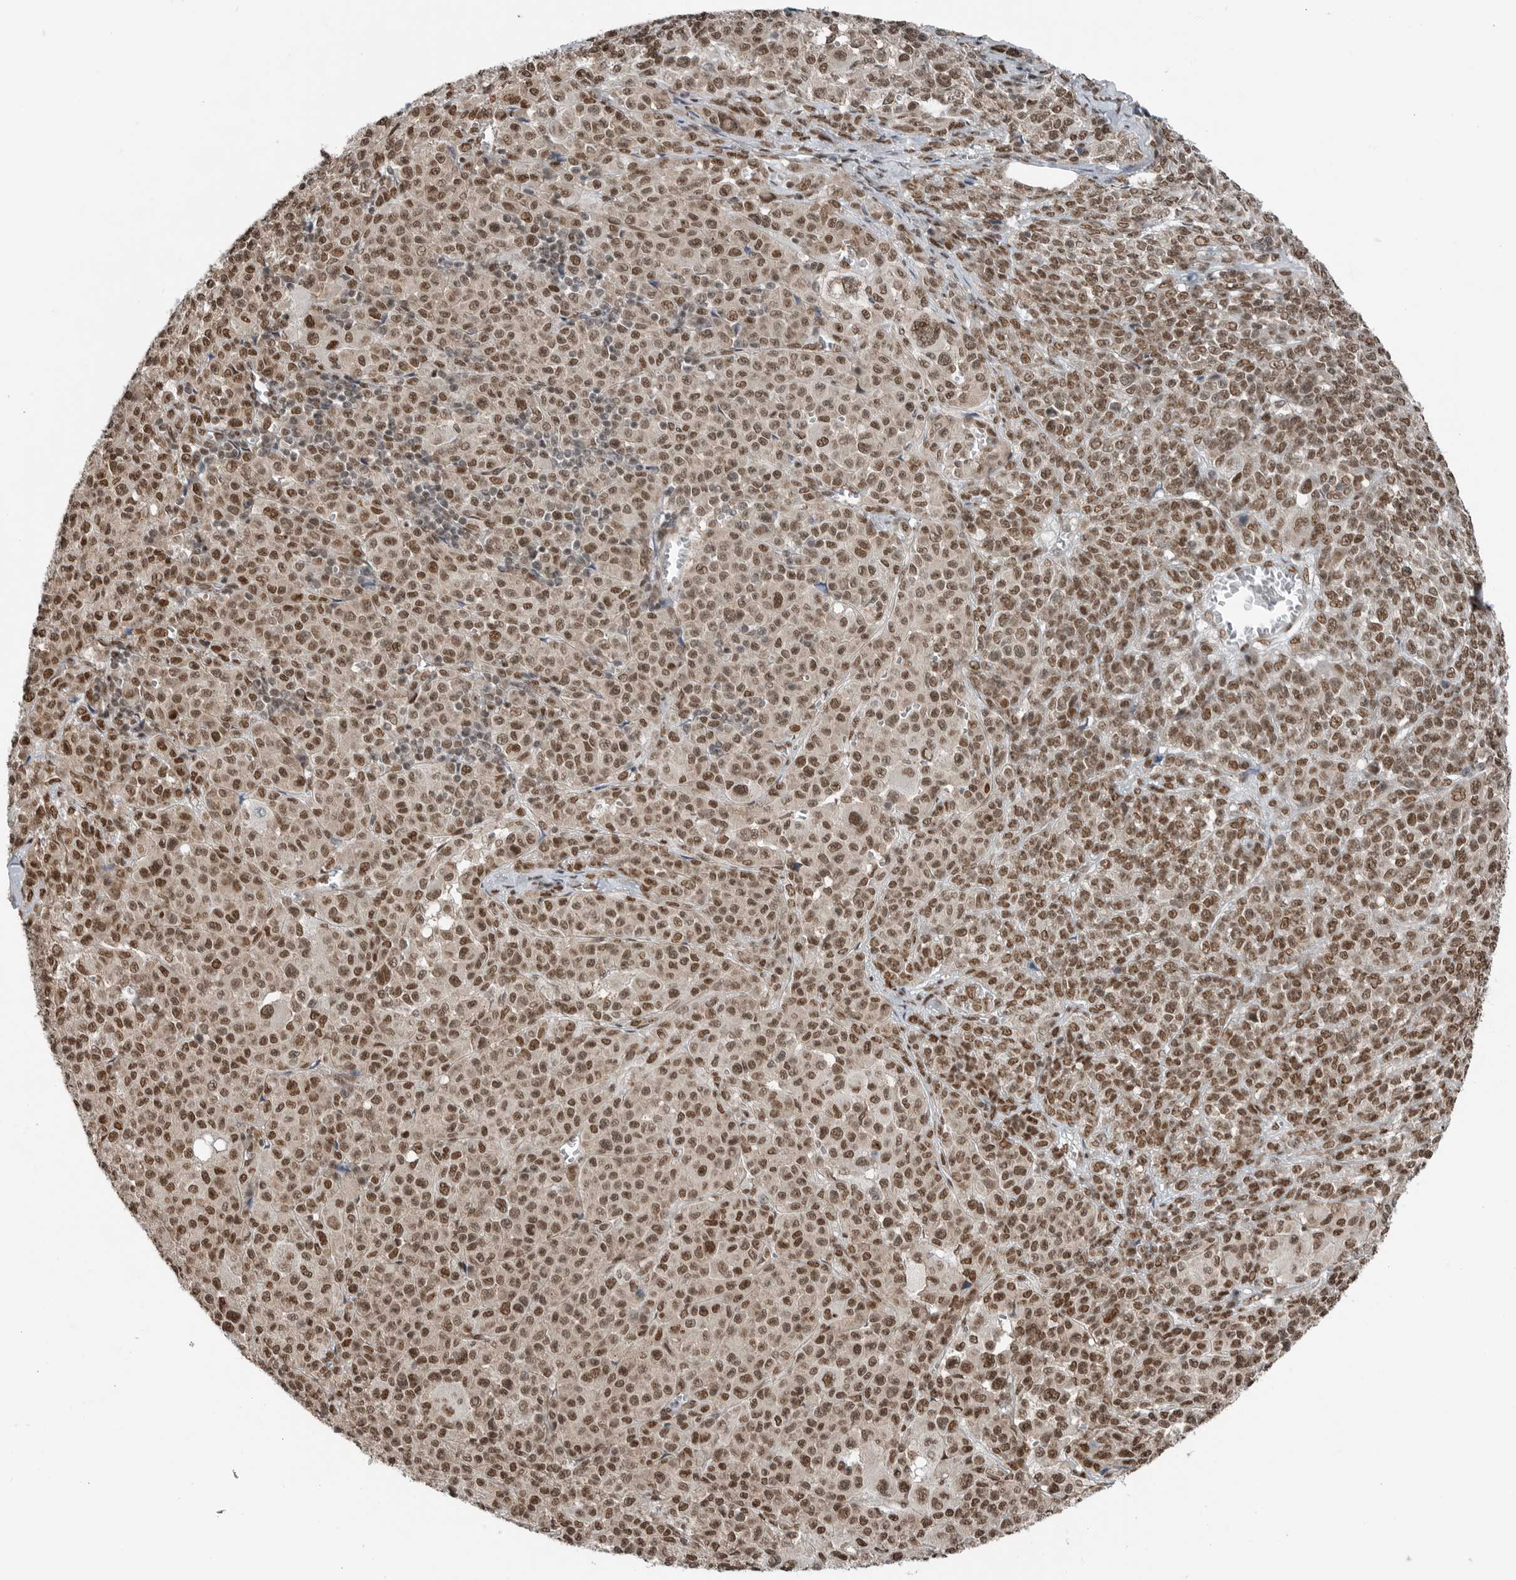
{"staining": {"intensity": "moderate", "quantity": ">75%", "location": "nuclear"}, "tissue": "melanoma", "cell_type": "Tumor cells", "image_type": "cancer", "snomed": [{"axis": "morphology", "description": "Malignant melanoma, Metastatic site"}, {"axis": "topography", "description": "Skin"}], "caption": "Melanoma stained with a protein marker displays moderate staining in tumor cells.", "gene": "BLZF1", "patient": {"sex": "female", "age": 74}}